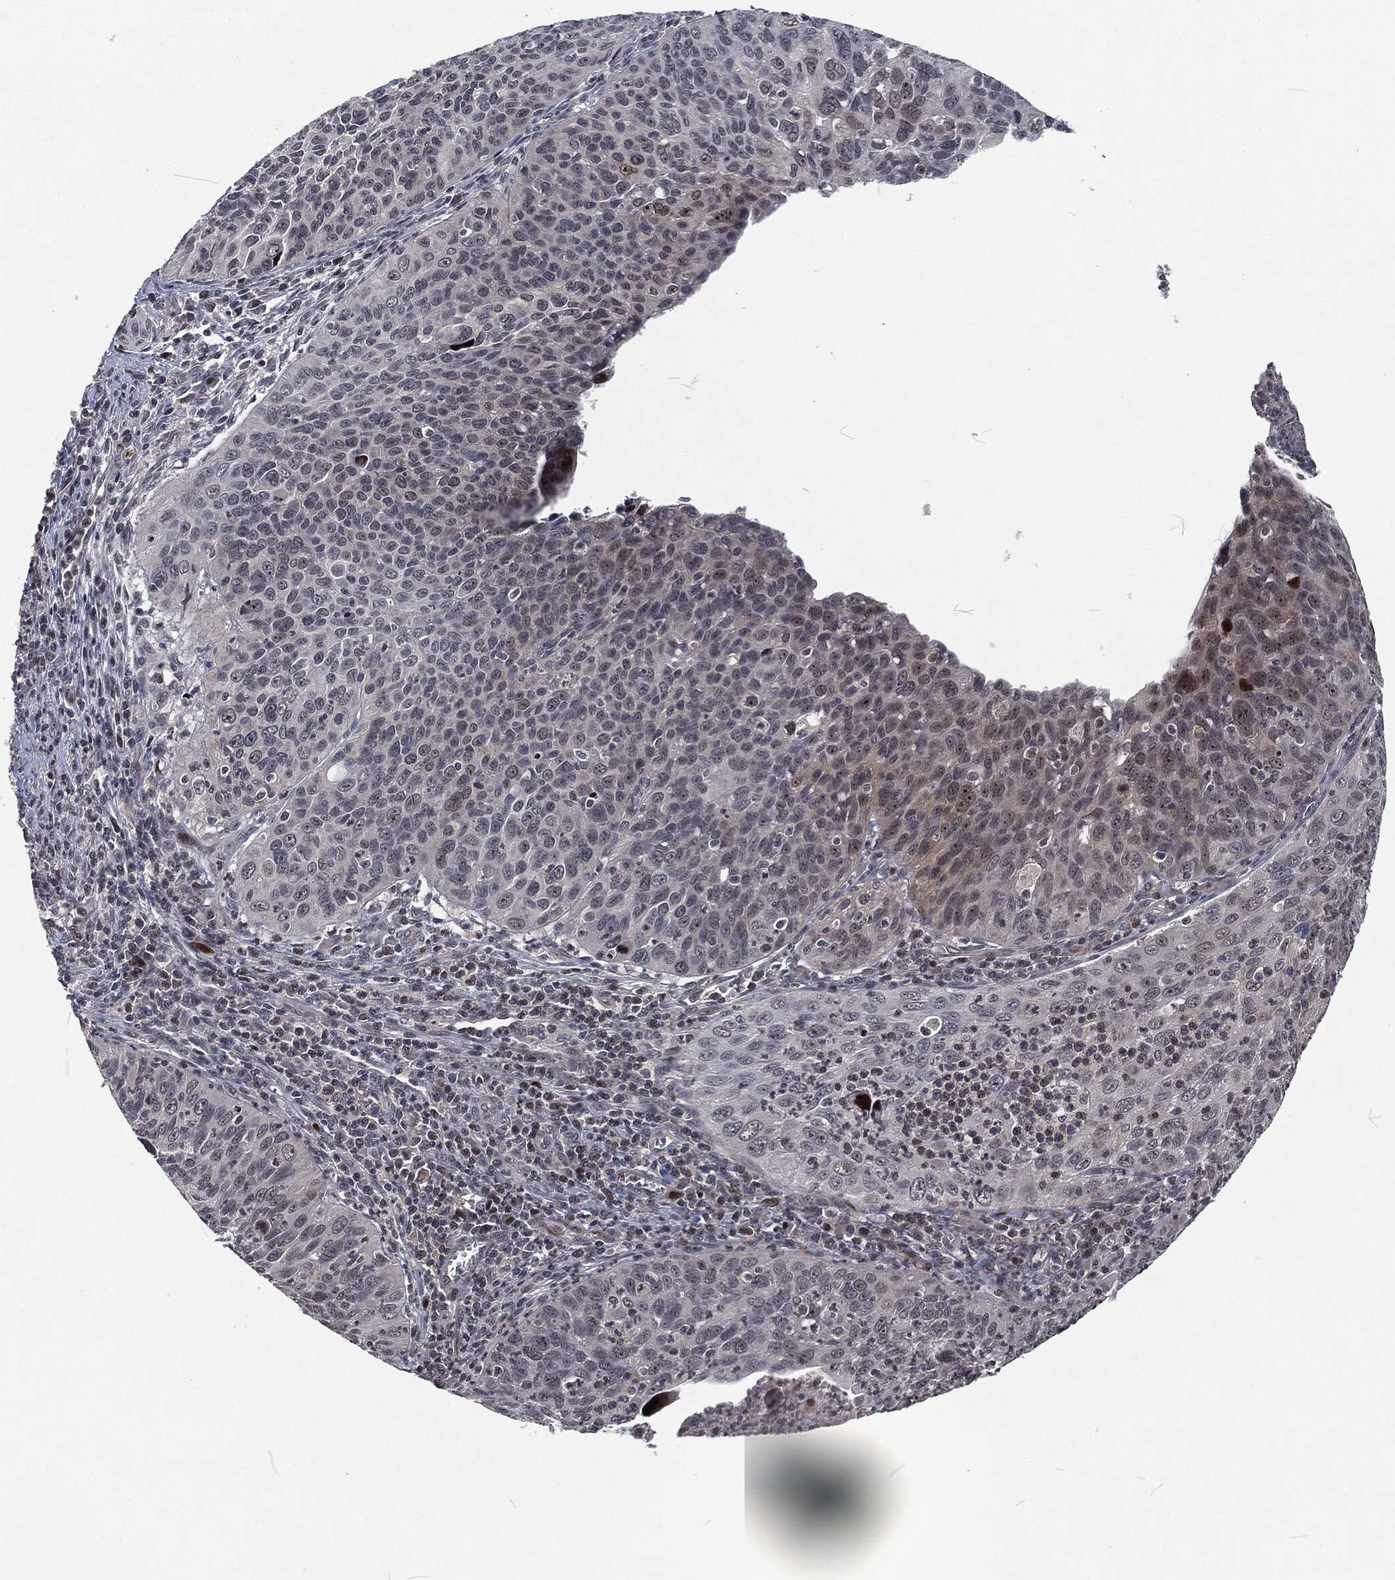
{"staining": {"intensity": "negative", "quantity": "none", "location": "none"}, "tissue": "cervical cancer", "cell_type": "Tumor cells", "image_type": "cancer", "snomed": [{"axis": "morphology", "description": "Squamous cell carcinoma, NOS"}, {"axis": "topography", "description": "Cervix"}], "caption": "Human cervical cancer stained for a protein using IHC demonstrates no staining in tumor cells.", "gene": "EGFR", "patient": {"sex": "female", "age": 26}}